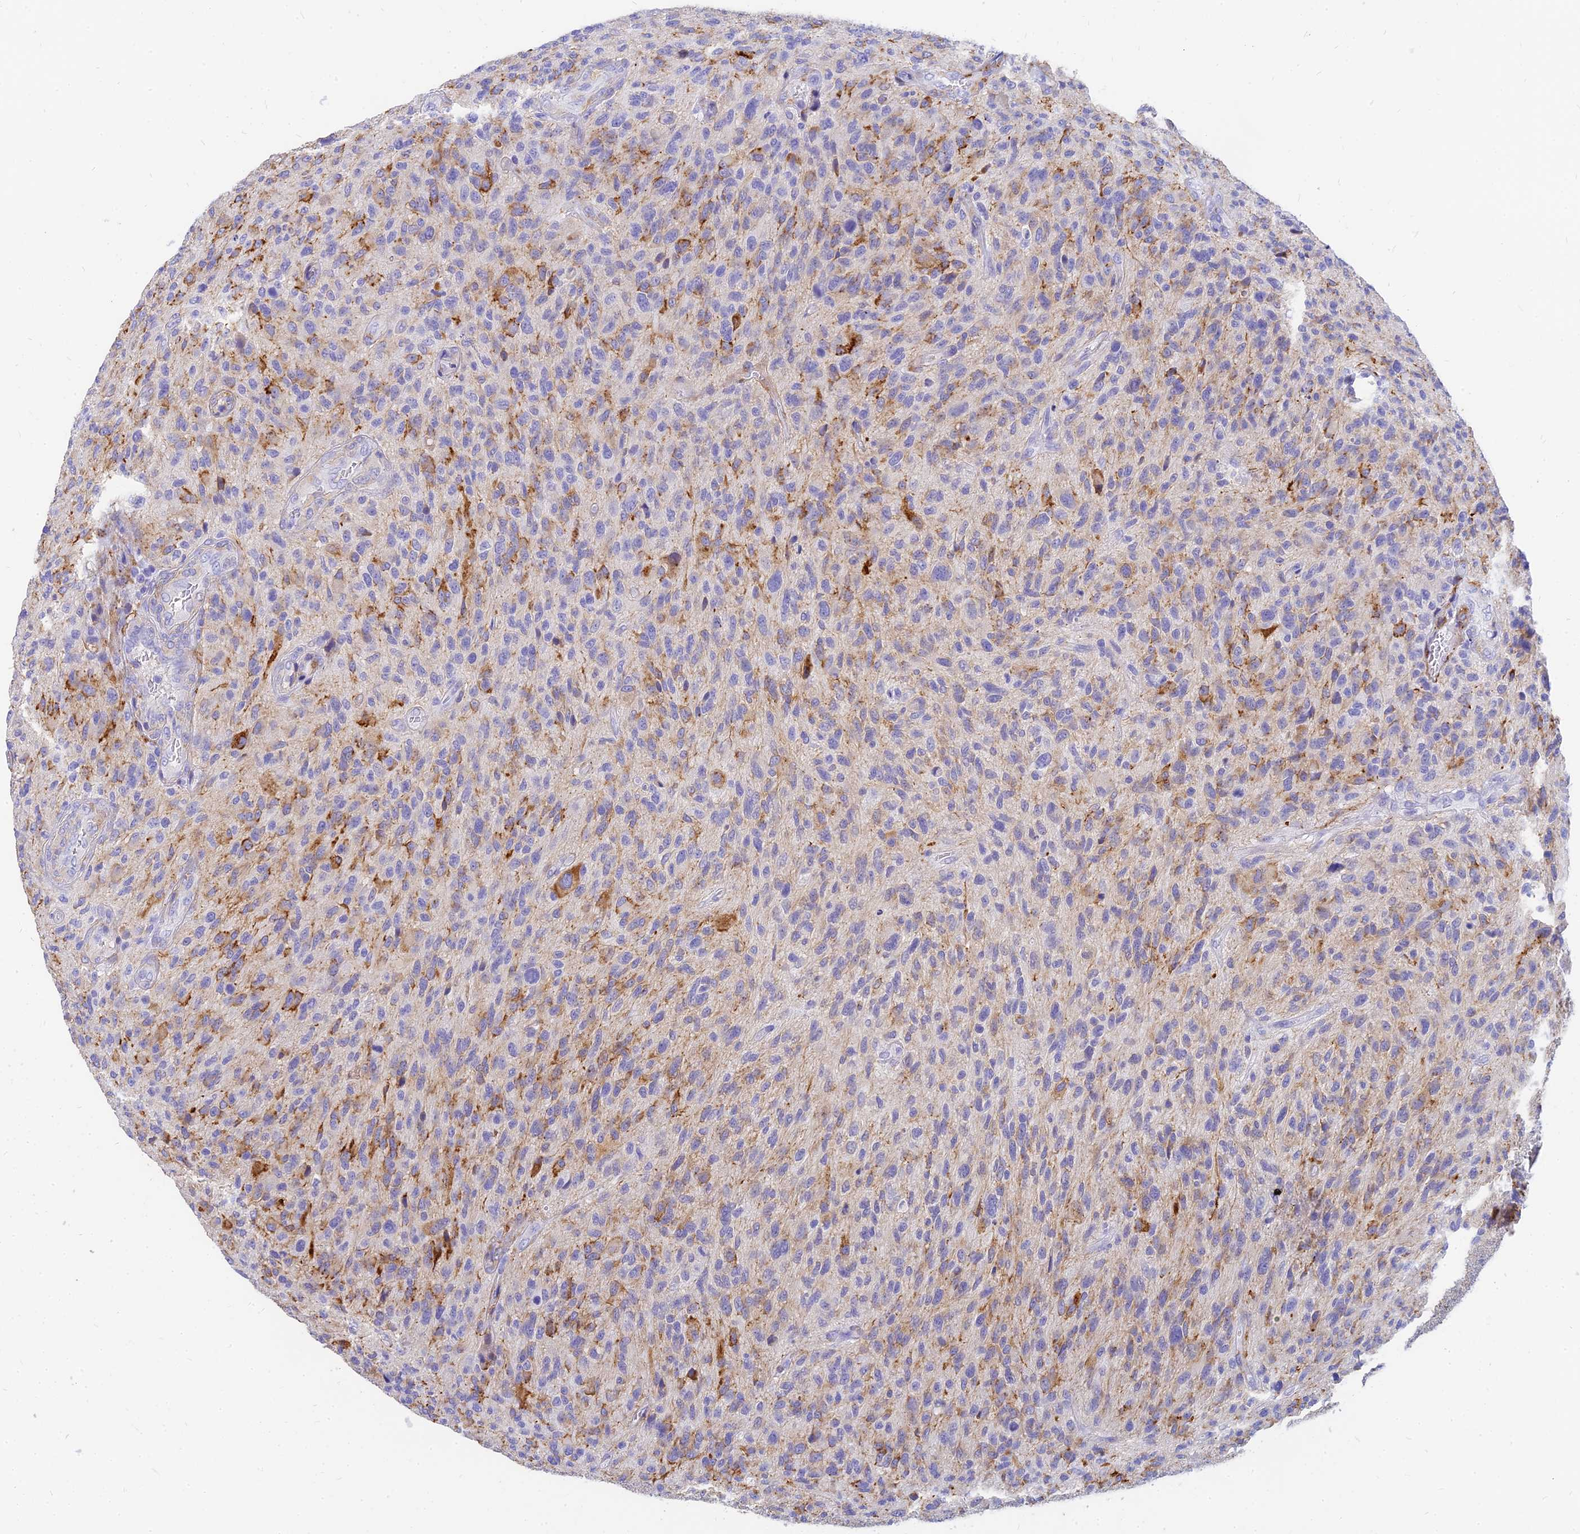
{"staining": {"intensity": "moderate", "quantity": "<25%", "location": "cytoplasmic/membranous"}, "tissue": "glioma", "cell_type": "Tumor cells", "image_type": "cancer", "snomed": [{"axis": "morphology", "description": "Glioma, malignant, High grade"}, {"axis": "topography", "description": "Brain"}], "caption": "Malignant glioma (high-grade) was stained to show a protein in brown. There is low levels of moderate cytoplasmic/membranous positivity in approximately <25% of tumor cells.", "gene": "SLC36A2", "patient": {"sex": "male", "age": 47}}